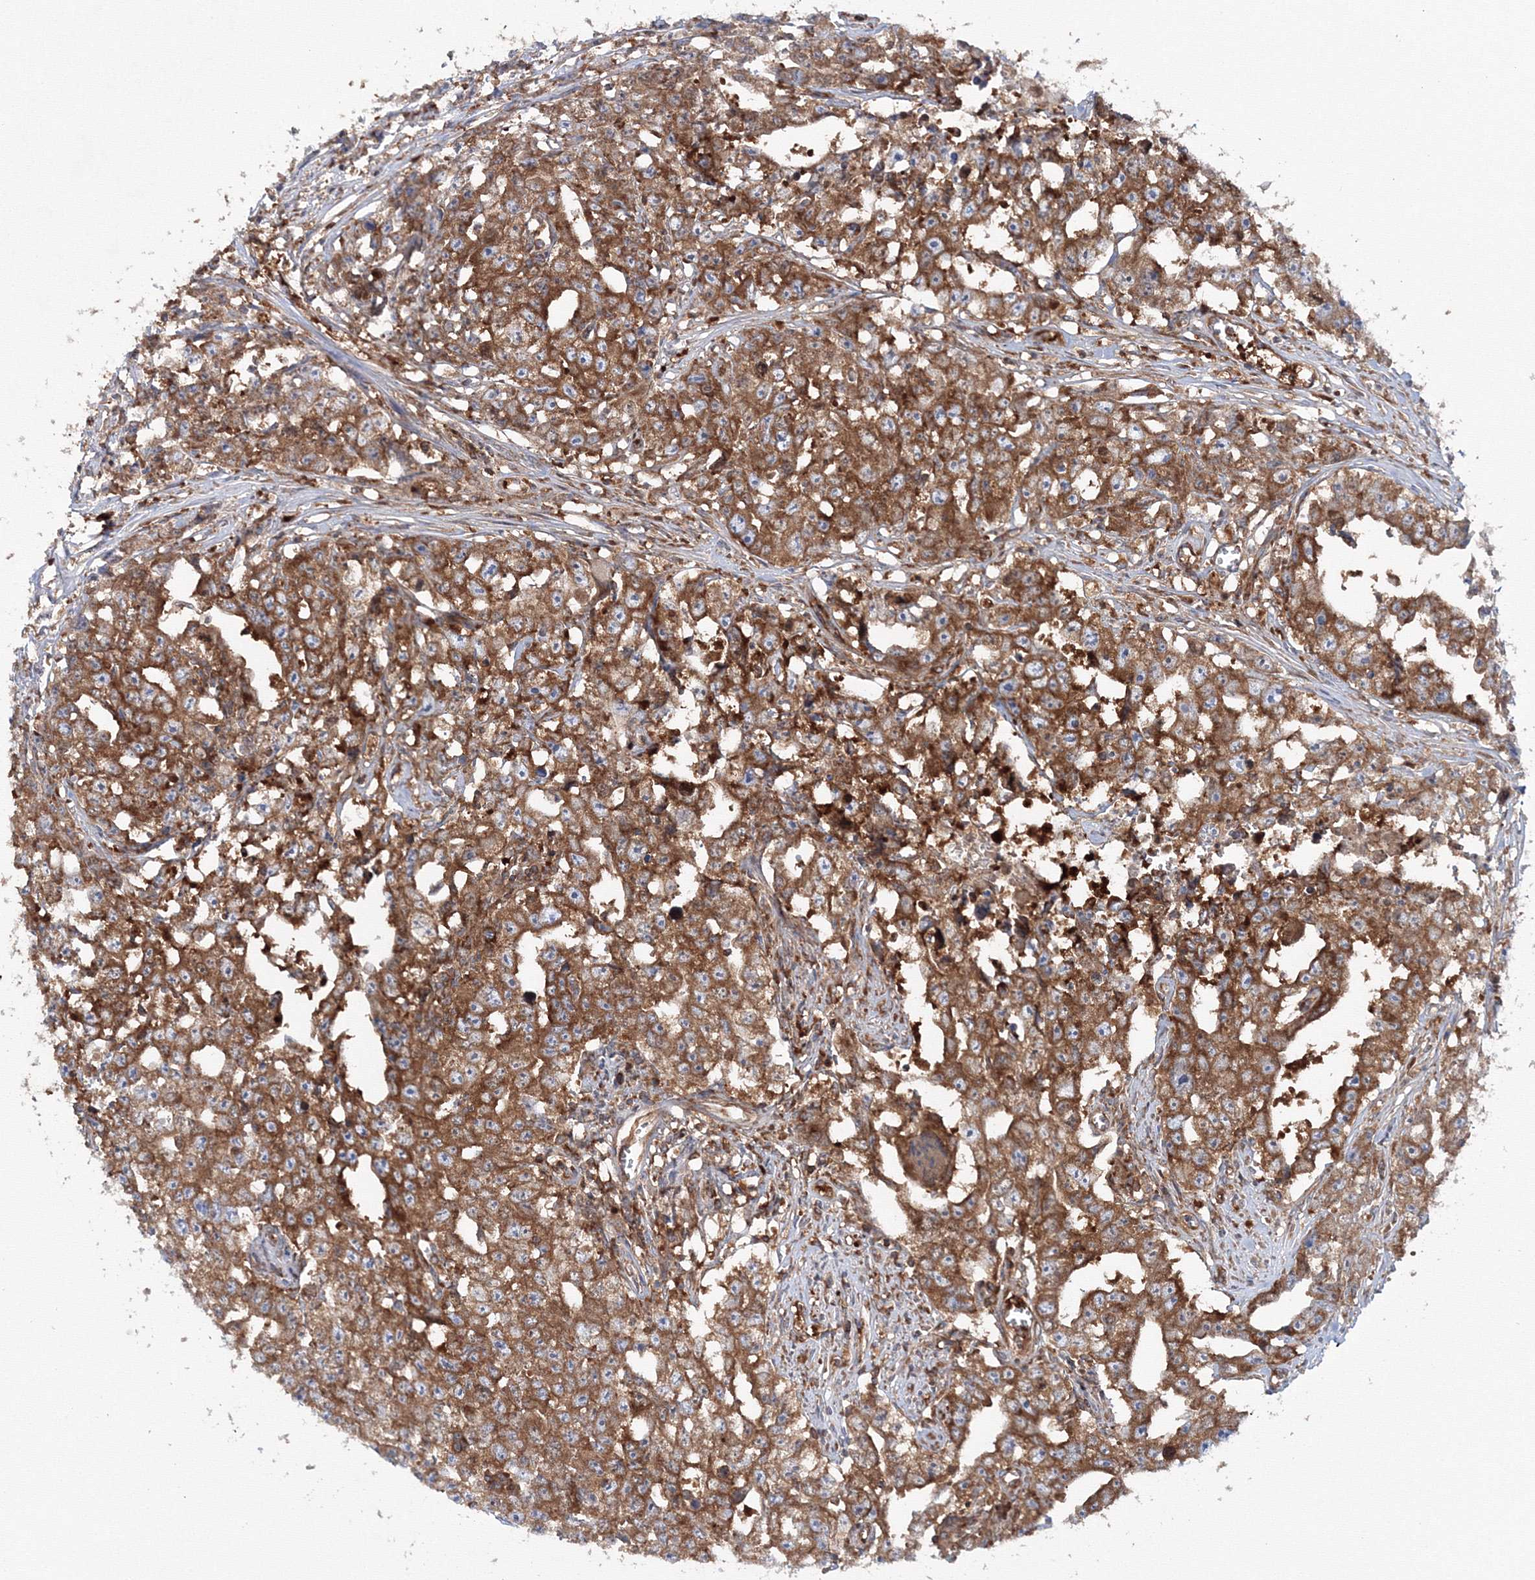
{"staining": {"intensity": "moderate", "quantity": ">75%", "location": "cytoplasmic/membranous"}, "tissue": "testis cancer", "cell_type": "Tumor cells", "image_type": "cancer", "snomed": [{"axis": "morphology", "description": "Seminoma, NOS"}, {"axis": "morphology", "description": "Carcinoma, Embryonal, NOS"}, {"axis": "topography", "description": "Testis"}], "caption": "Brown immunohistochemical staining in human testis cancer (seminoma) shows moderate cytoplasmic/membranous staining in about >75% of tumor cells.", "gene": "HARS1", "patient": {"sex": "male", "age": 43}}